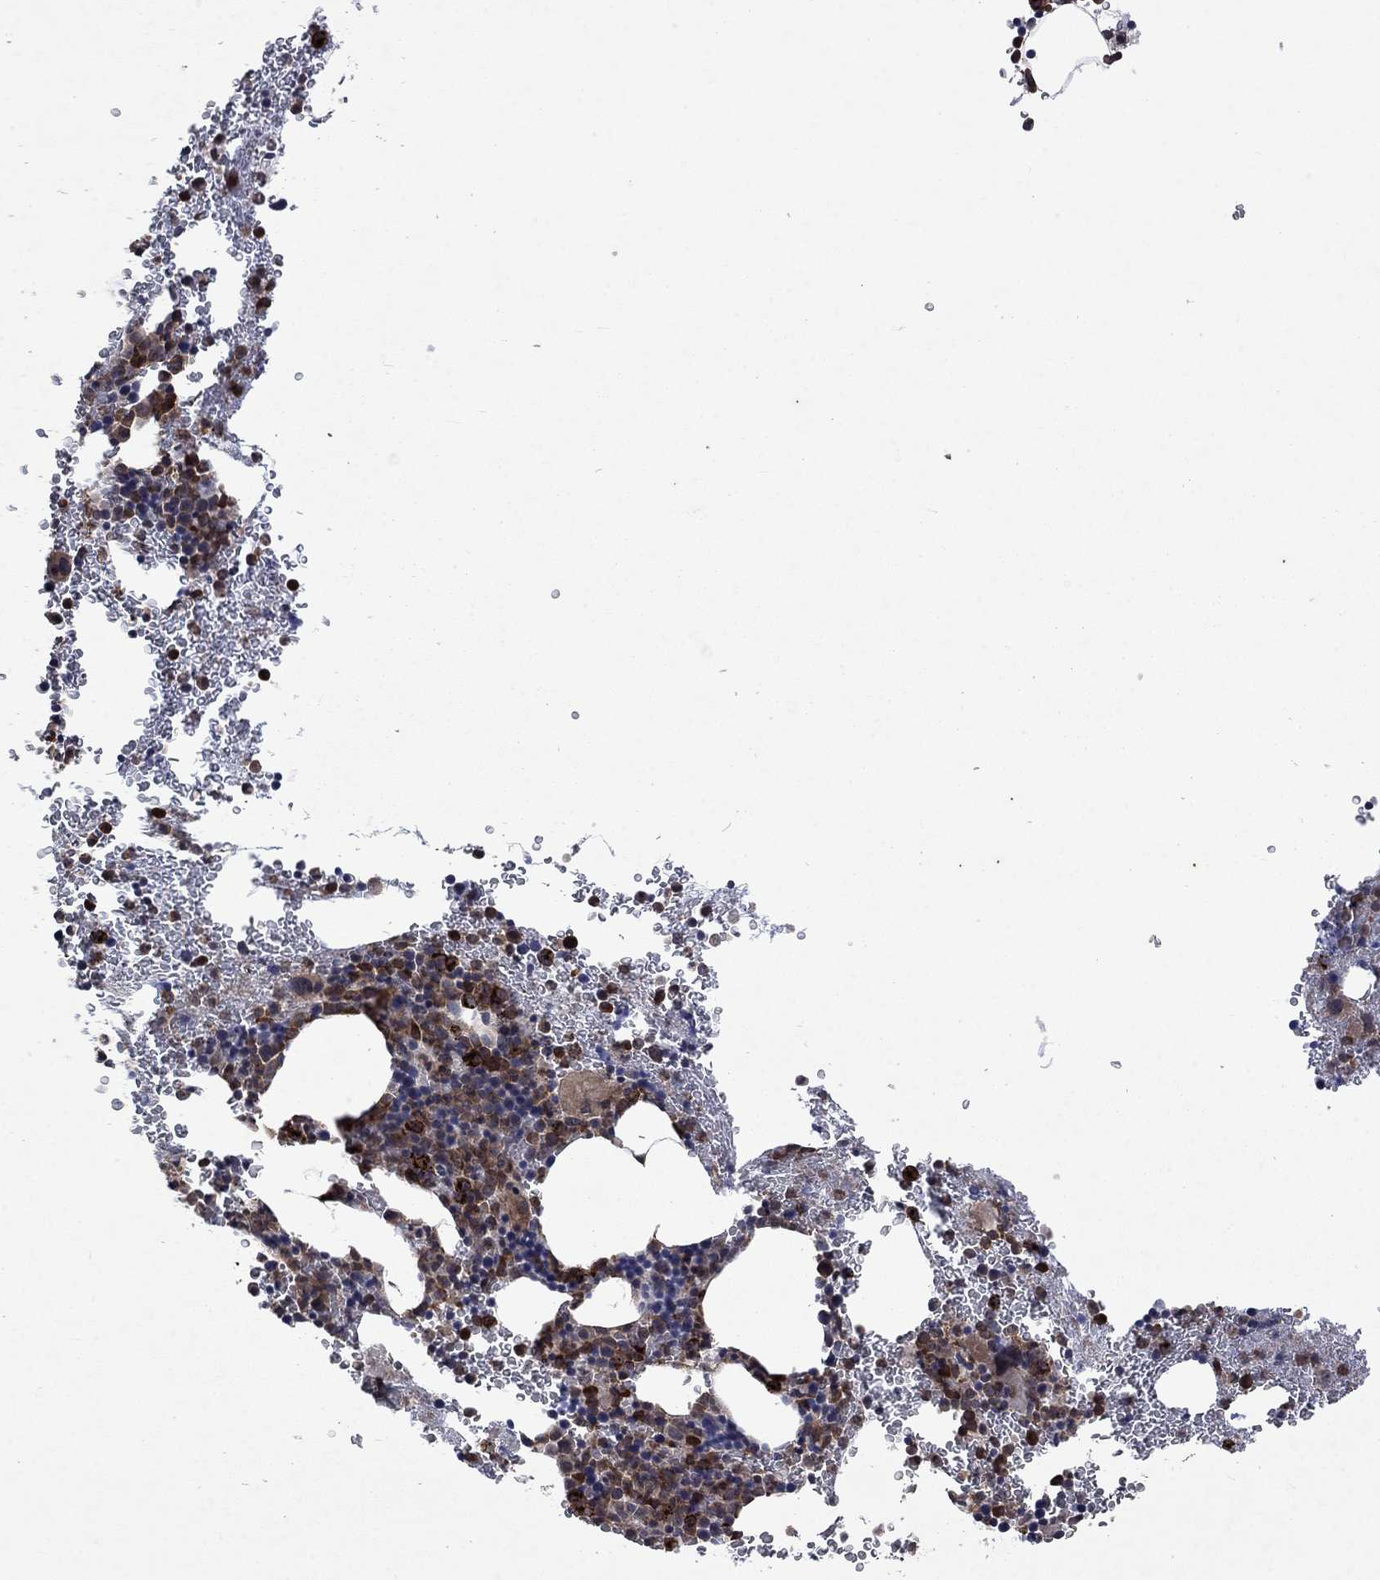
{"staining": {"intensity": "moderate", "quantity": "<25%", "location": "cytoplasmic/membranous"}, "tissue": "bone marrow", "cell_type": "Hematopoietic cells", "image_type": "normal", "snomed": [{"axis": "morphology", "description": "Normal tissue, NOS"}, {"axis": "topography", "description": "Bone marrow"}], "caption": "High-power microscopy captured an IHC image of normal bone marrow, revealing moderate cytoplasmic/membranous staining in about <25% of hematopoietic cells.", "gene": "PPP1R9A", "patient": {"sex": "male", "age": 50}}